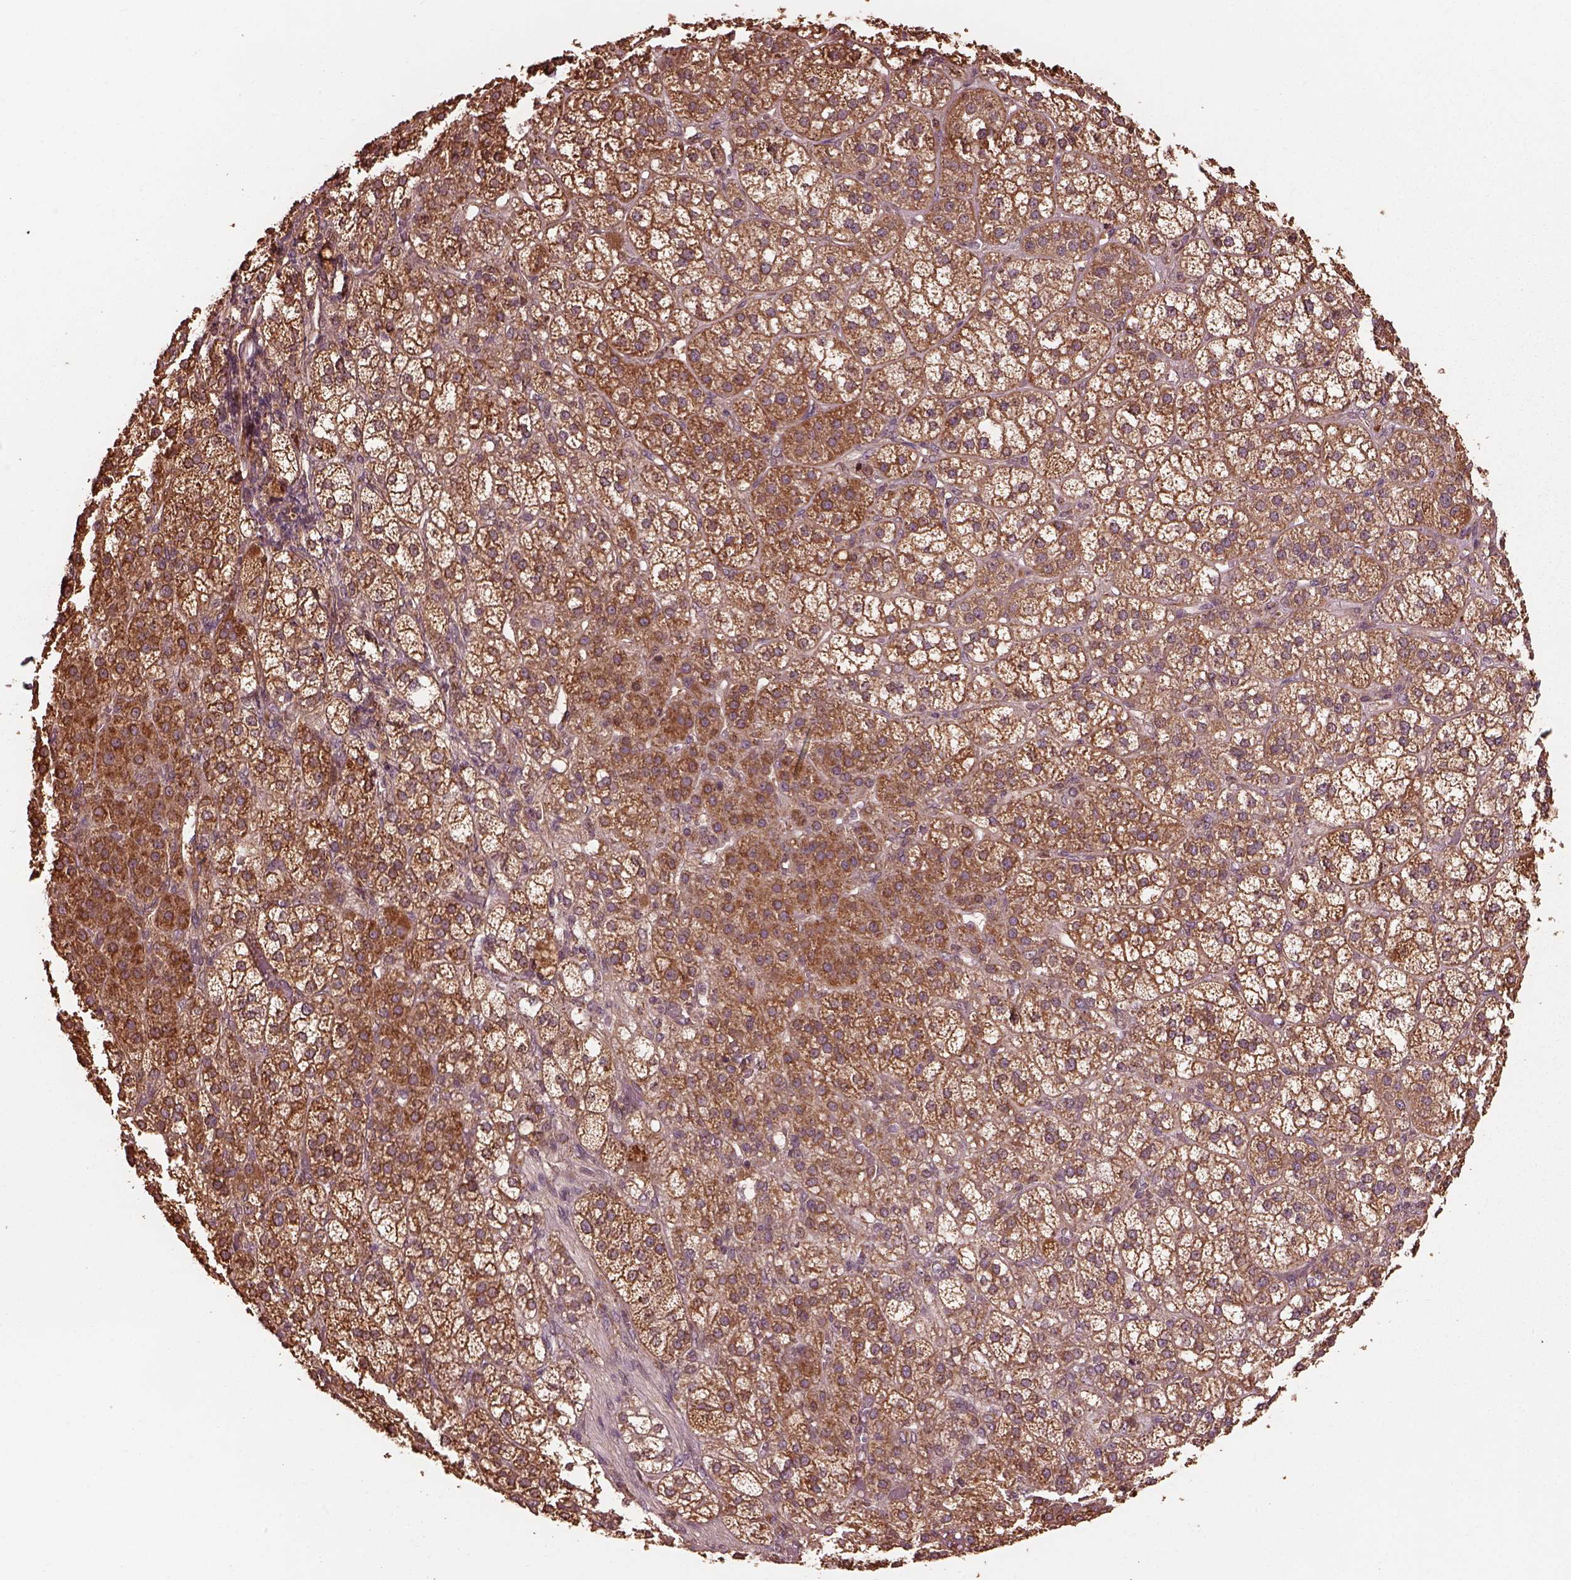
{"staining": {"intensity": "strong", "quantity": "25%-75%", "location": "cytoplasmic/membranous"}, "tissue": "adrenal gland", "cell_type": "Glandular cells", "image_type": "normal", "snomed": [{"axis": "morphology", "description": "Normal tissue, NOS"}, {"axis": "topography", "description": "Adrenal gland"}], "caption": "Adrenal gland stained with a brown dye shows strong cytoplasmic/membranous positive expression in approximately 25%-75% of glandular cells.", "gene": "METTL4", "patient": {"sex": "female", "age": 60}}